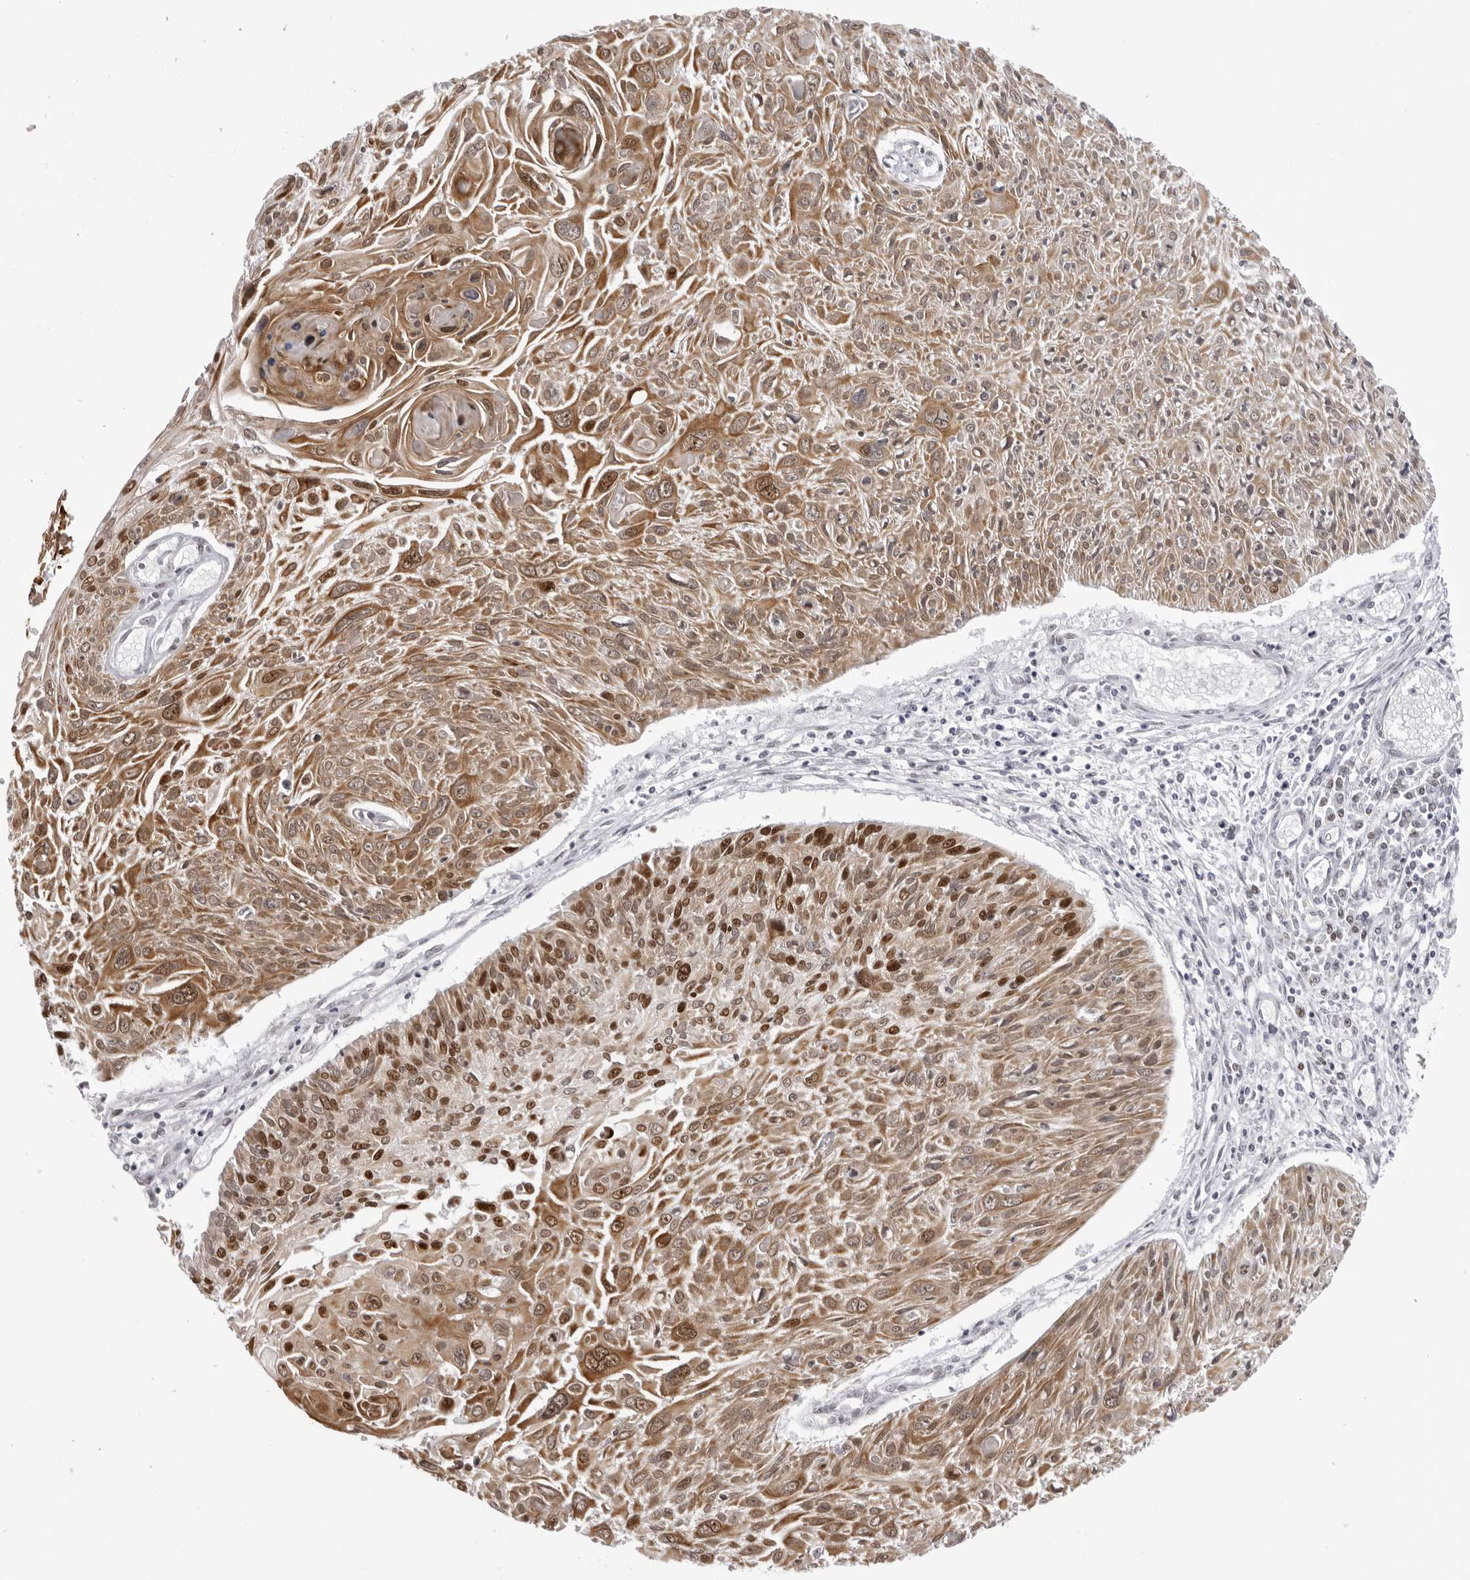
{"staining": {"intensity": "moderate", "quantity": ">75%", "location": "cytoplasmic/membranous,nuclear"}, "tissue": "cervical cancer", "cell_type": "Tumor cells", "image_type": "cancer", "snomed": [{"axis": "morphology", "description": "Squamous cell carcinoma, NOS"}, {"axis": "topography", "description": "Cervix"}], "caption": "Immunohistochemical staining of squamous cell carcinoma (cervical) shows moderate cytoplasmic/membranous and nuclear protein expression in about >75% of tumor cells. (DAB (3,3'-diaminobenzidine) IHC with brightfield microscopy, high magnification).", "gene": "HEXIM2", "patient": {"sex": "female", "age": 51}}